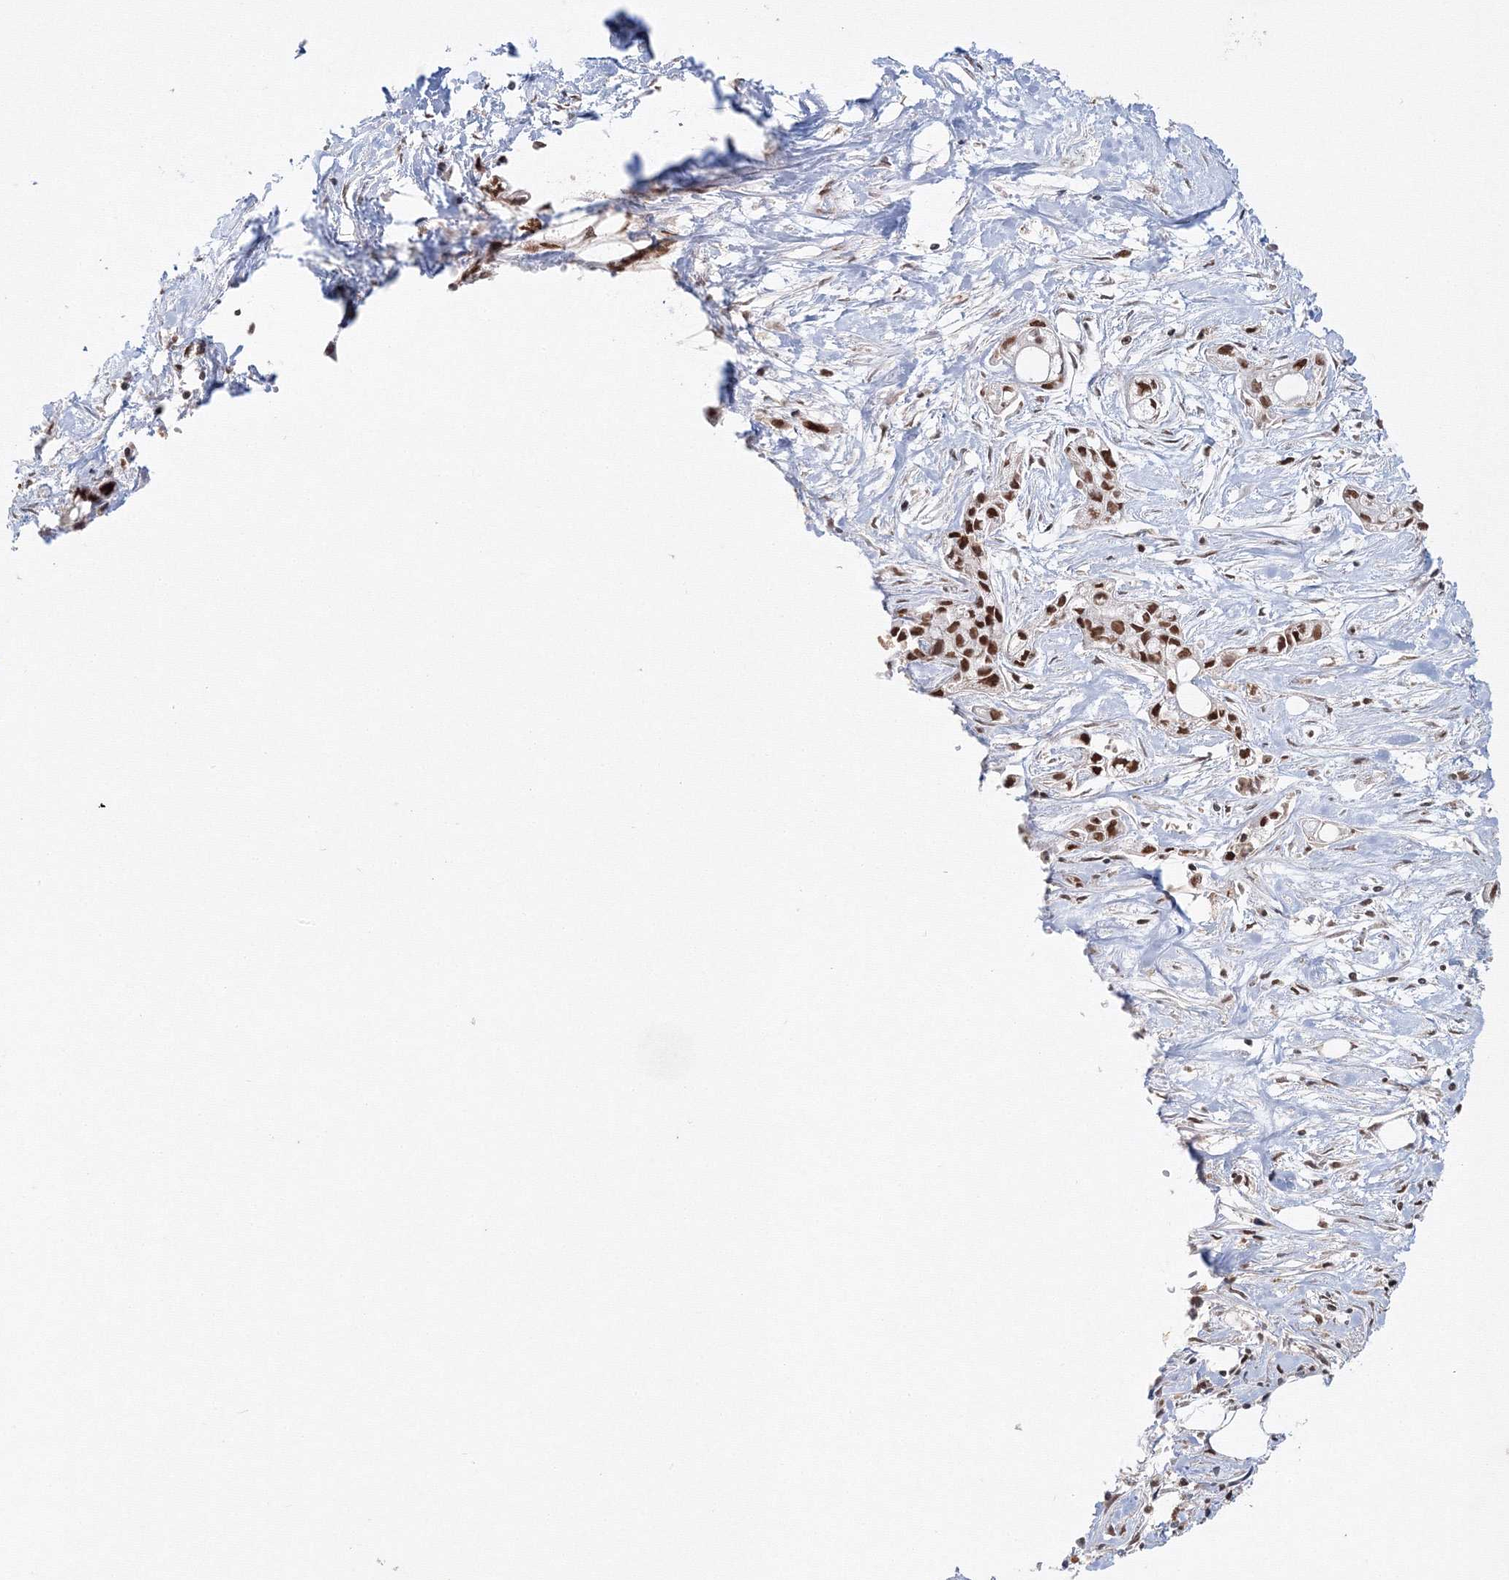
{"staining": {"intensity": "strong", "quantity": ">75%", "location": "nuclear"}, "tissue": "pancreatic cancer", "cell_type": "Tumor cells", "image_type": "cancer", "snomed": [{"axis": "morphology", "description": "Adenocarcinoma, NOS"}, {"axis": "topography", "description": "Pancreas"}], "caption": "The immunohistochemical stain shows strong nuclear positivity in tumor cells of adenocarcinoma (pancreatic) tissue. (brown staining indicates protein expression, while blue staining denotes nuclei).", "gene": "IWS1", "patient": {"sex": "male", "age": 70}}